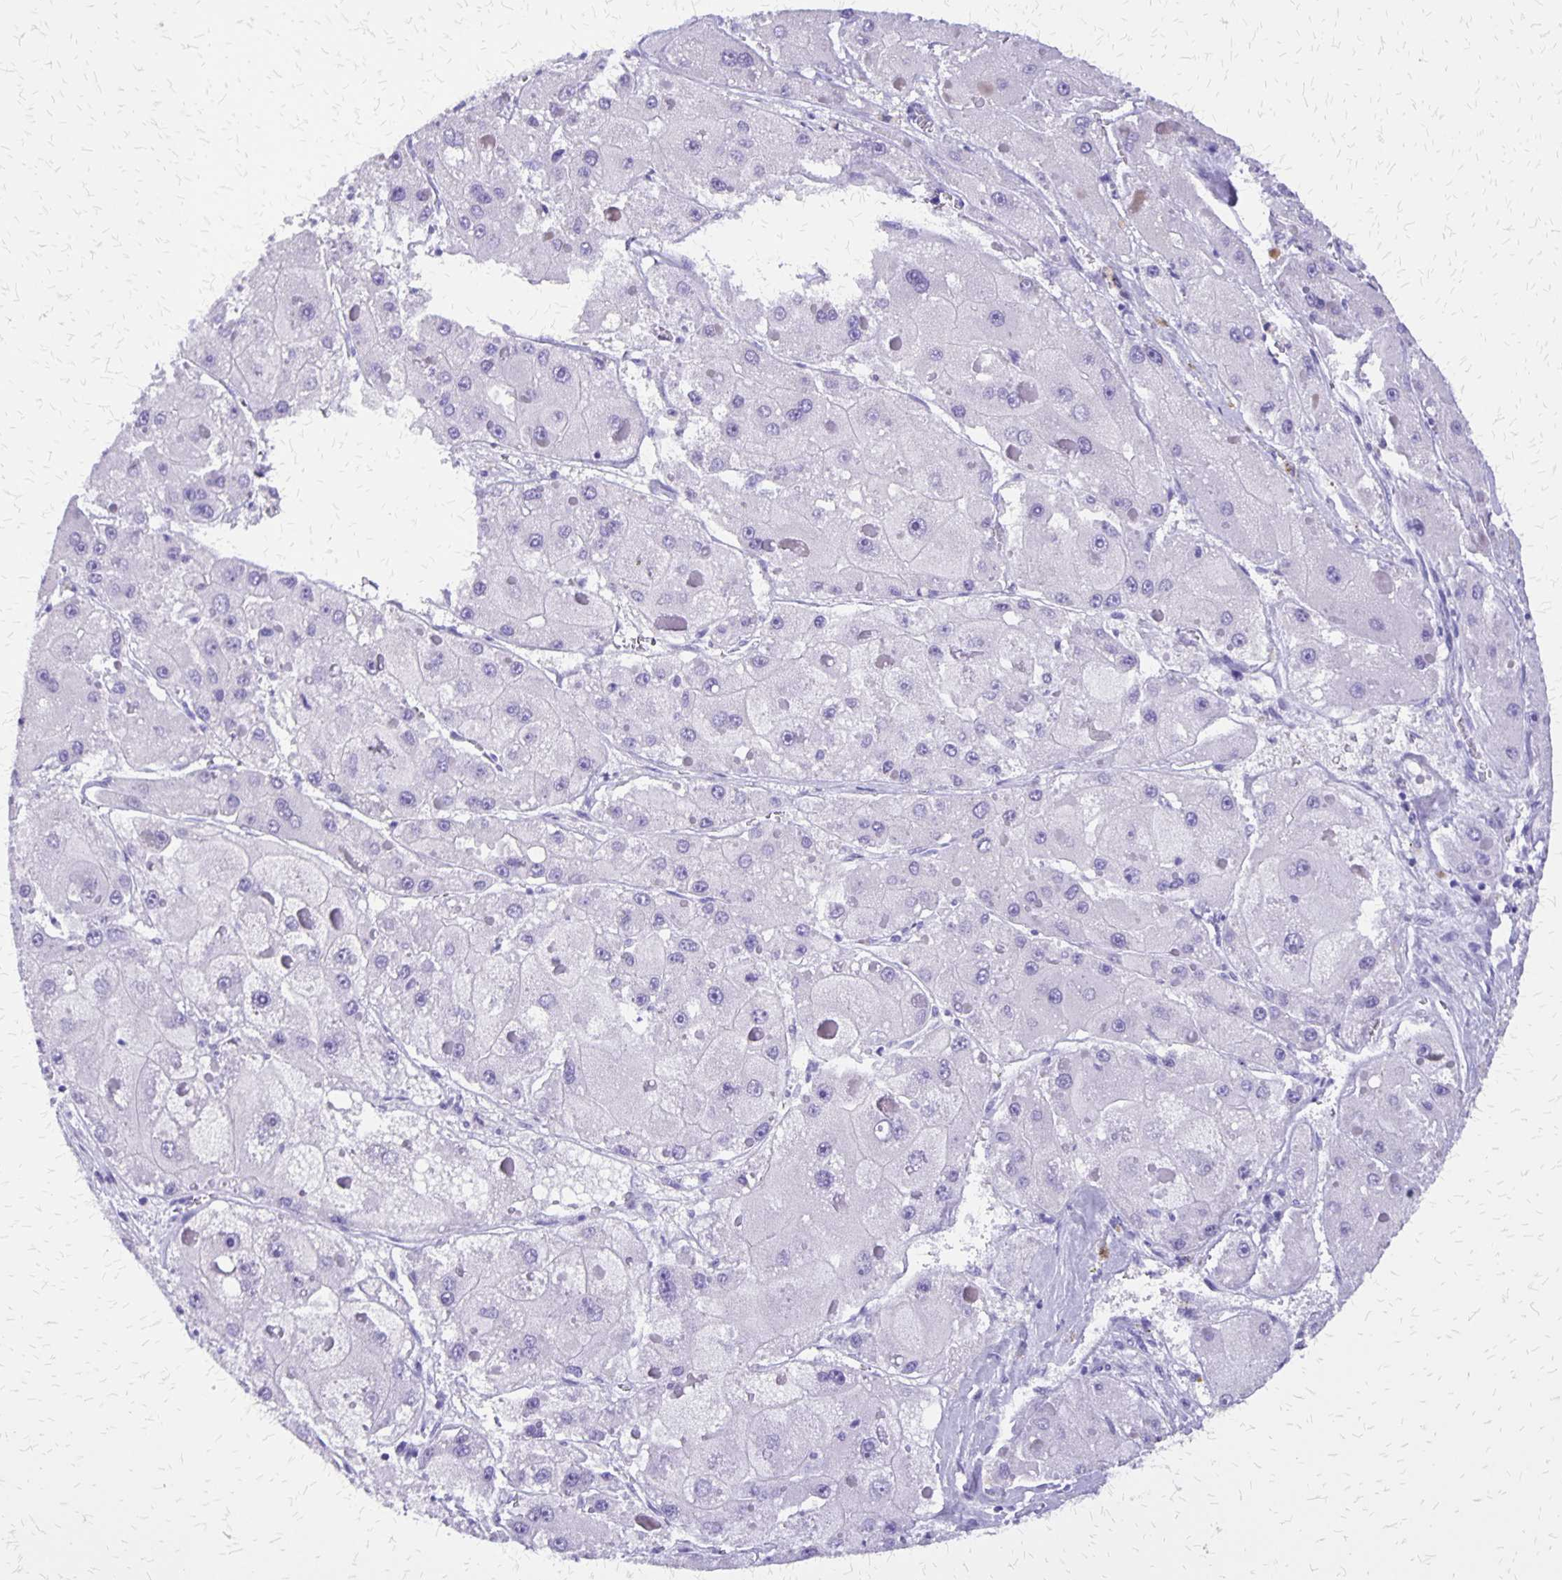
{"staining": {"intensity": "negative", "quantity": "none", "location": "none"}, "tissue": "liver cancer", "cell_type": "Tumor cells", "image_type": "cancer", "snomed": [{"axis": "morphology", "description": "Carcinoma, Hepatocellular, NOS"}, {"axis": "topography", "description": "Liver"}], "caption": "Micrograph shows no significant protein staining in tumor cells of liver cancer (hepatocellular carcinoma). The staining was performed using DAB to visualize the protein expression in brown, while the nuclei were stained in blue with hematoxylin (Magnification: 20x).", "gene": "SLC13A2", "patient": {"sex": "female", "age": 73}}